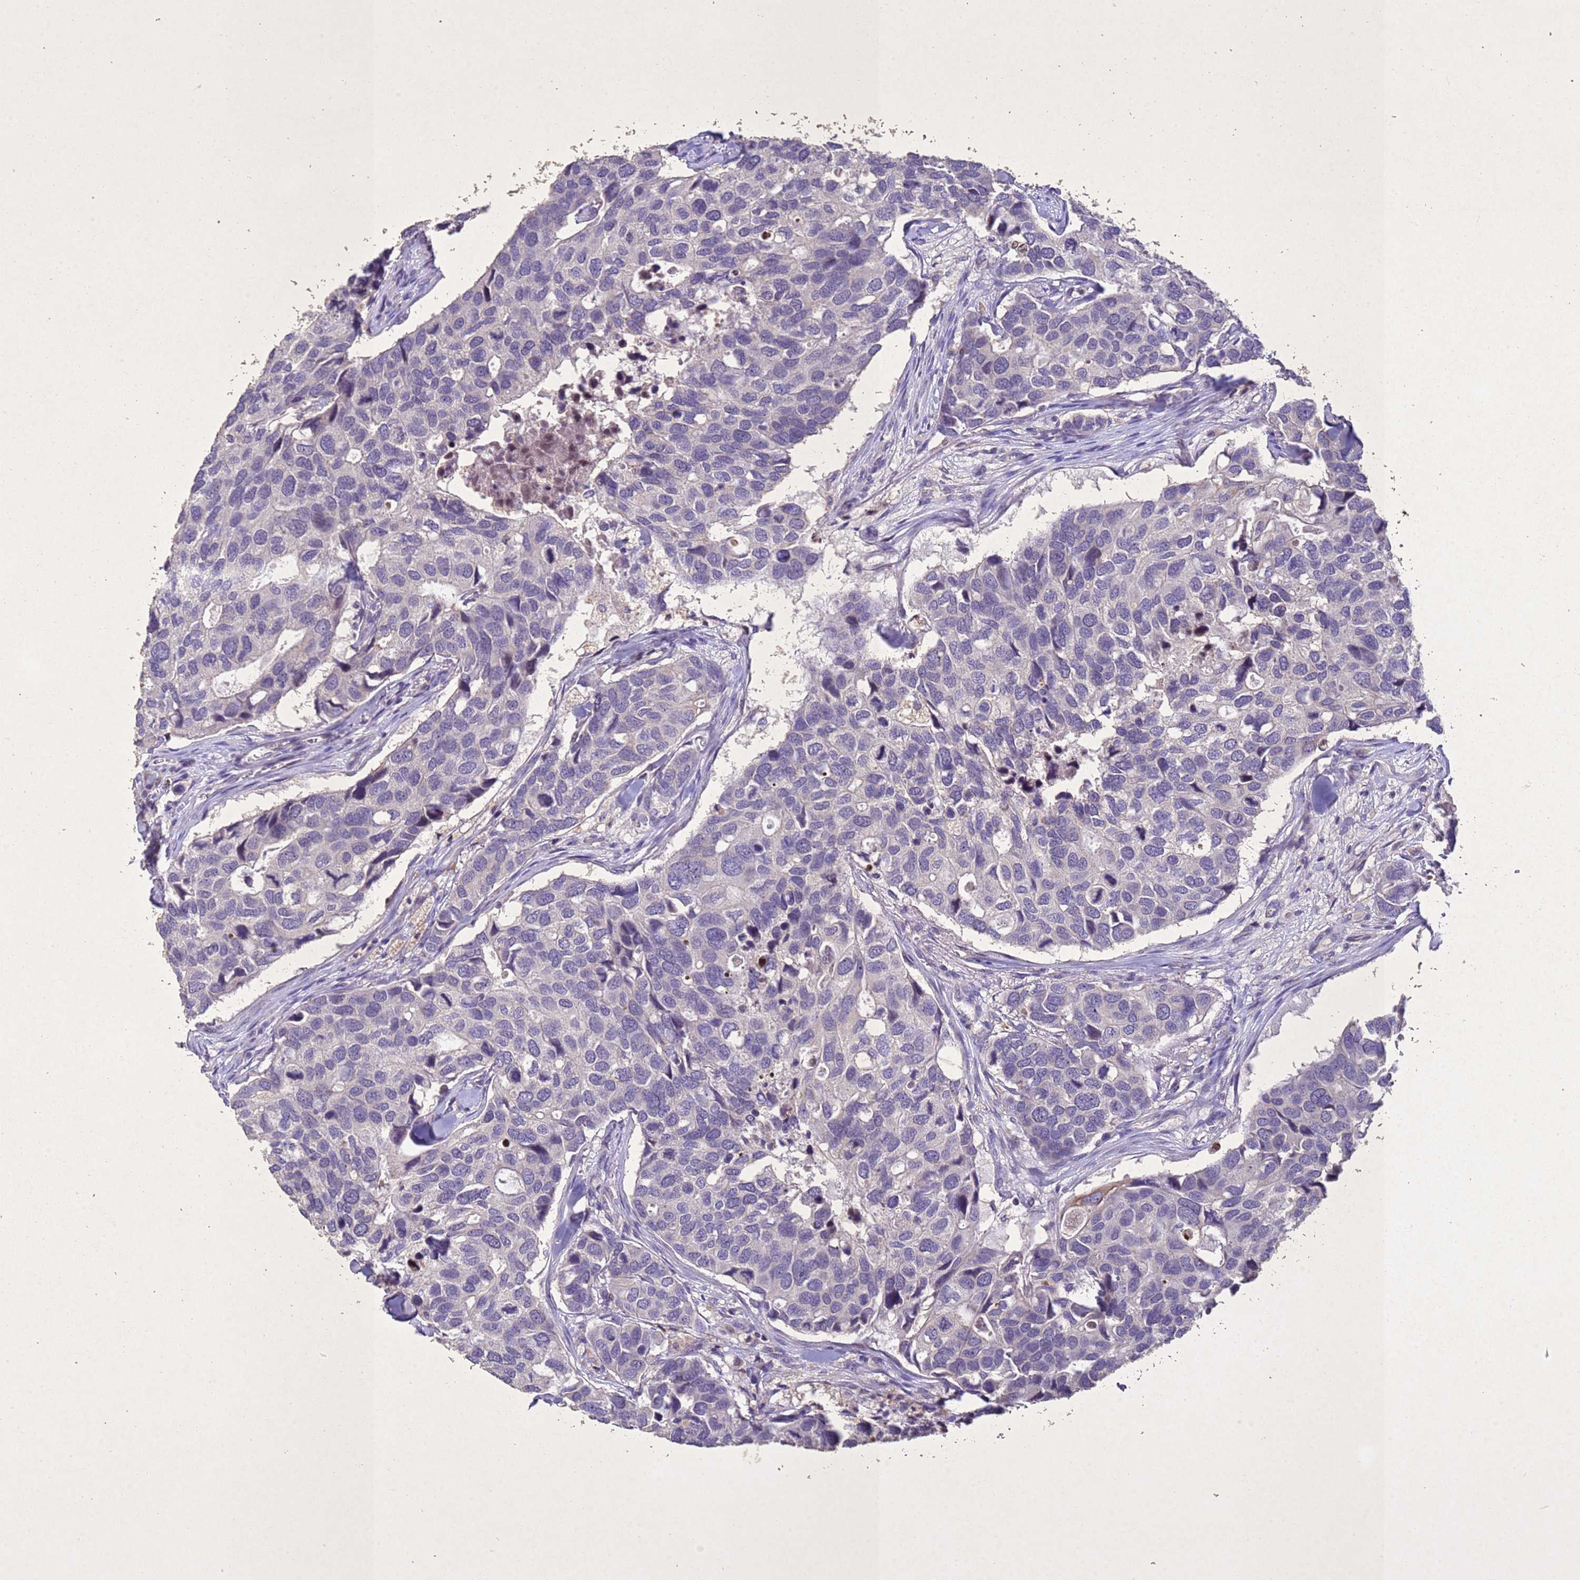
{"staining": {"intensity": "negative", "quantity": "none", "location": "none"}, "tissue": "breast cancer", "cell_type": "Tumor cells", "image_type": "cancer", "snomed": [{"axis": "morphology", "description": "Duct carcinoma"}, {"axis": "topography", "description": "Breast"}], "caption": "Tumor cells show no significant expression in breast invasive ductal carcinoma.", "gene": "NLRP11", "patient": {"sex": "female", "age": 83}}